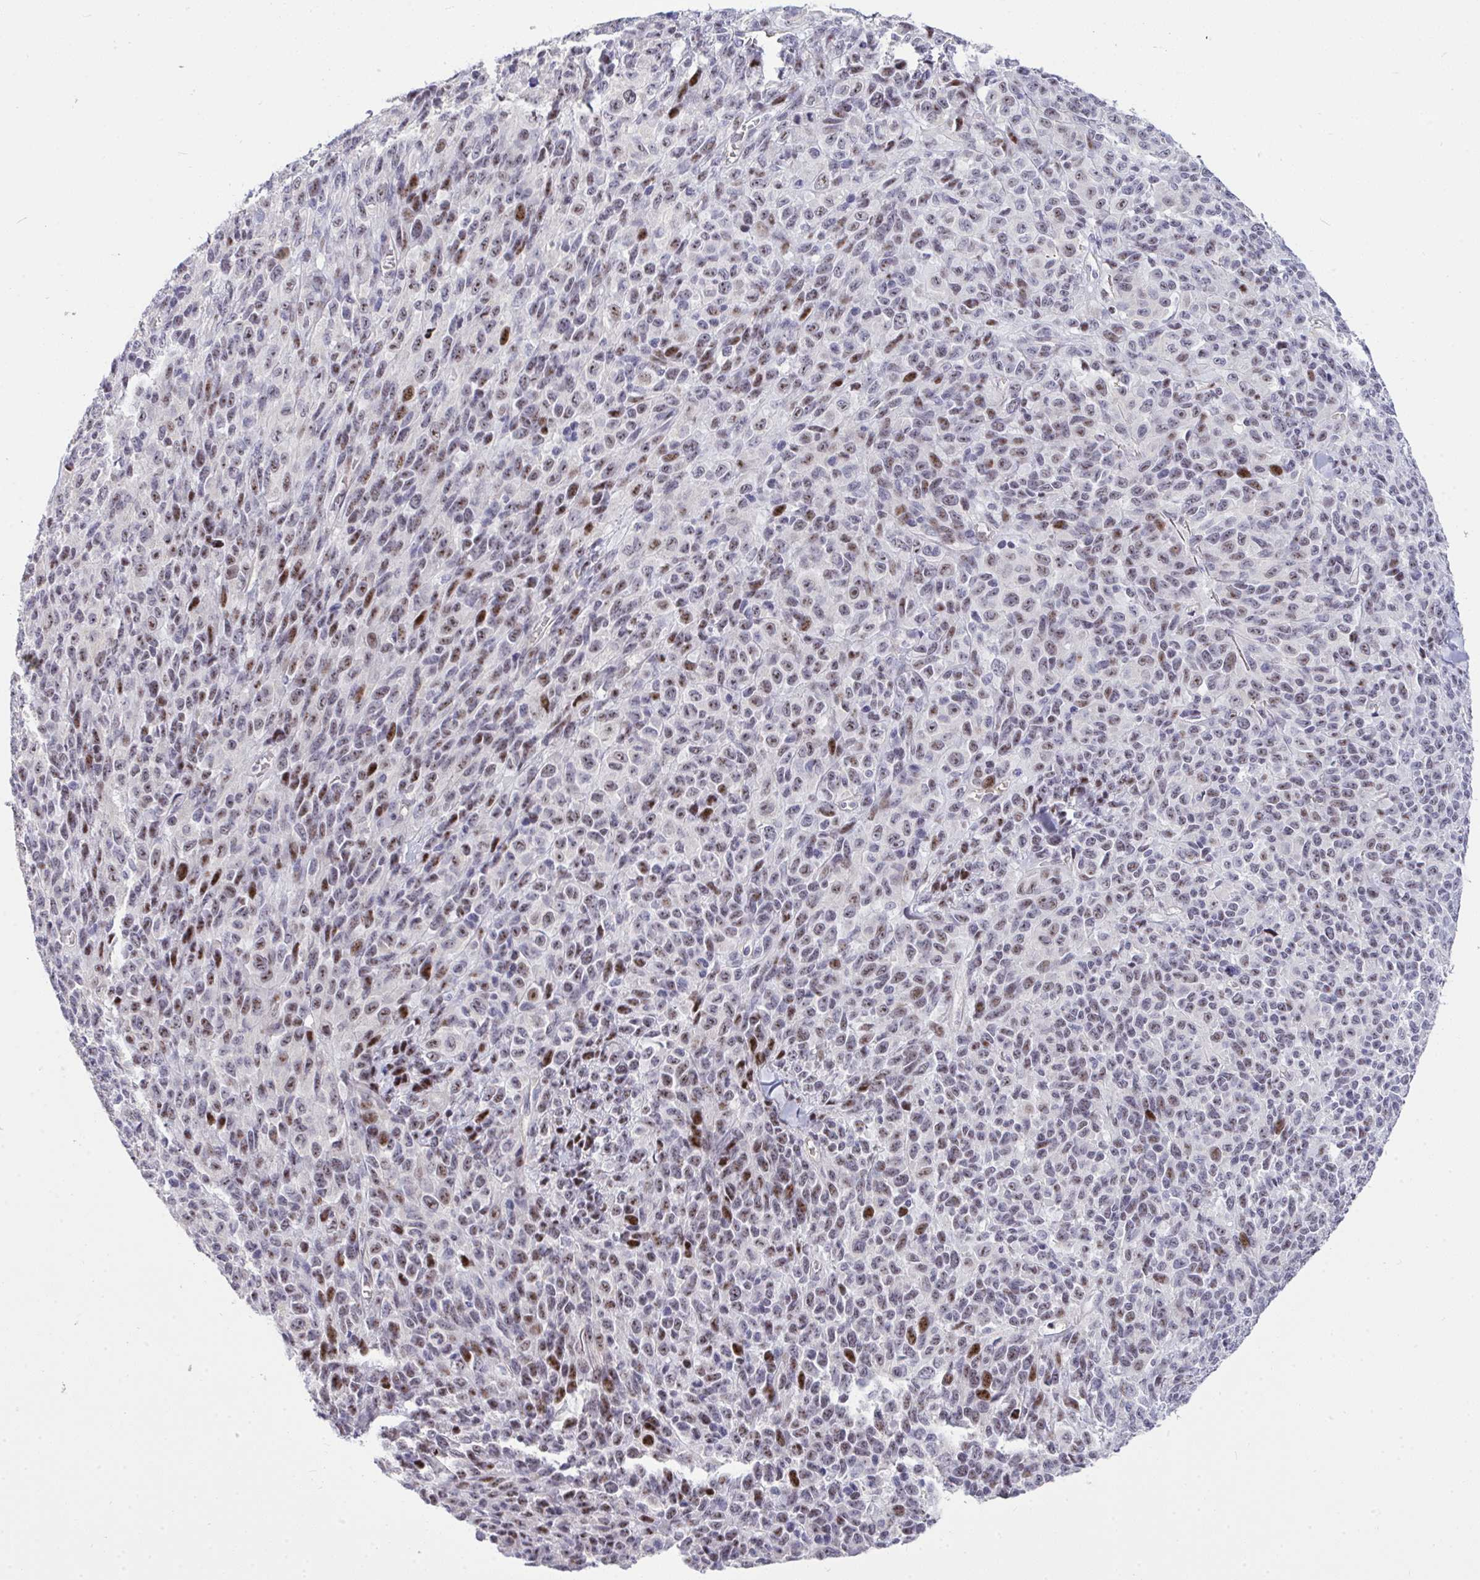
{"staining": {"intensity": "moderate", "quantity": "25%-75%", "location": "nuclear"}, "tissue": "melanoma", "cell_type": "Tumor cells", "image_type": "cancer", "snomed": [{"axis": "morphology", "description": "Malignant melanoma, NOS"}, {"axis": "topography", "description": "Skin"}], "caption": "This is a histology image of immunohistochemistry (IHC) staining of malignant melanoma, which shows moderate expression in the nuclear of tumor cells.", "gene": "PLPPR3", "patient": {"sex": "female", "age": 66}}